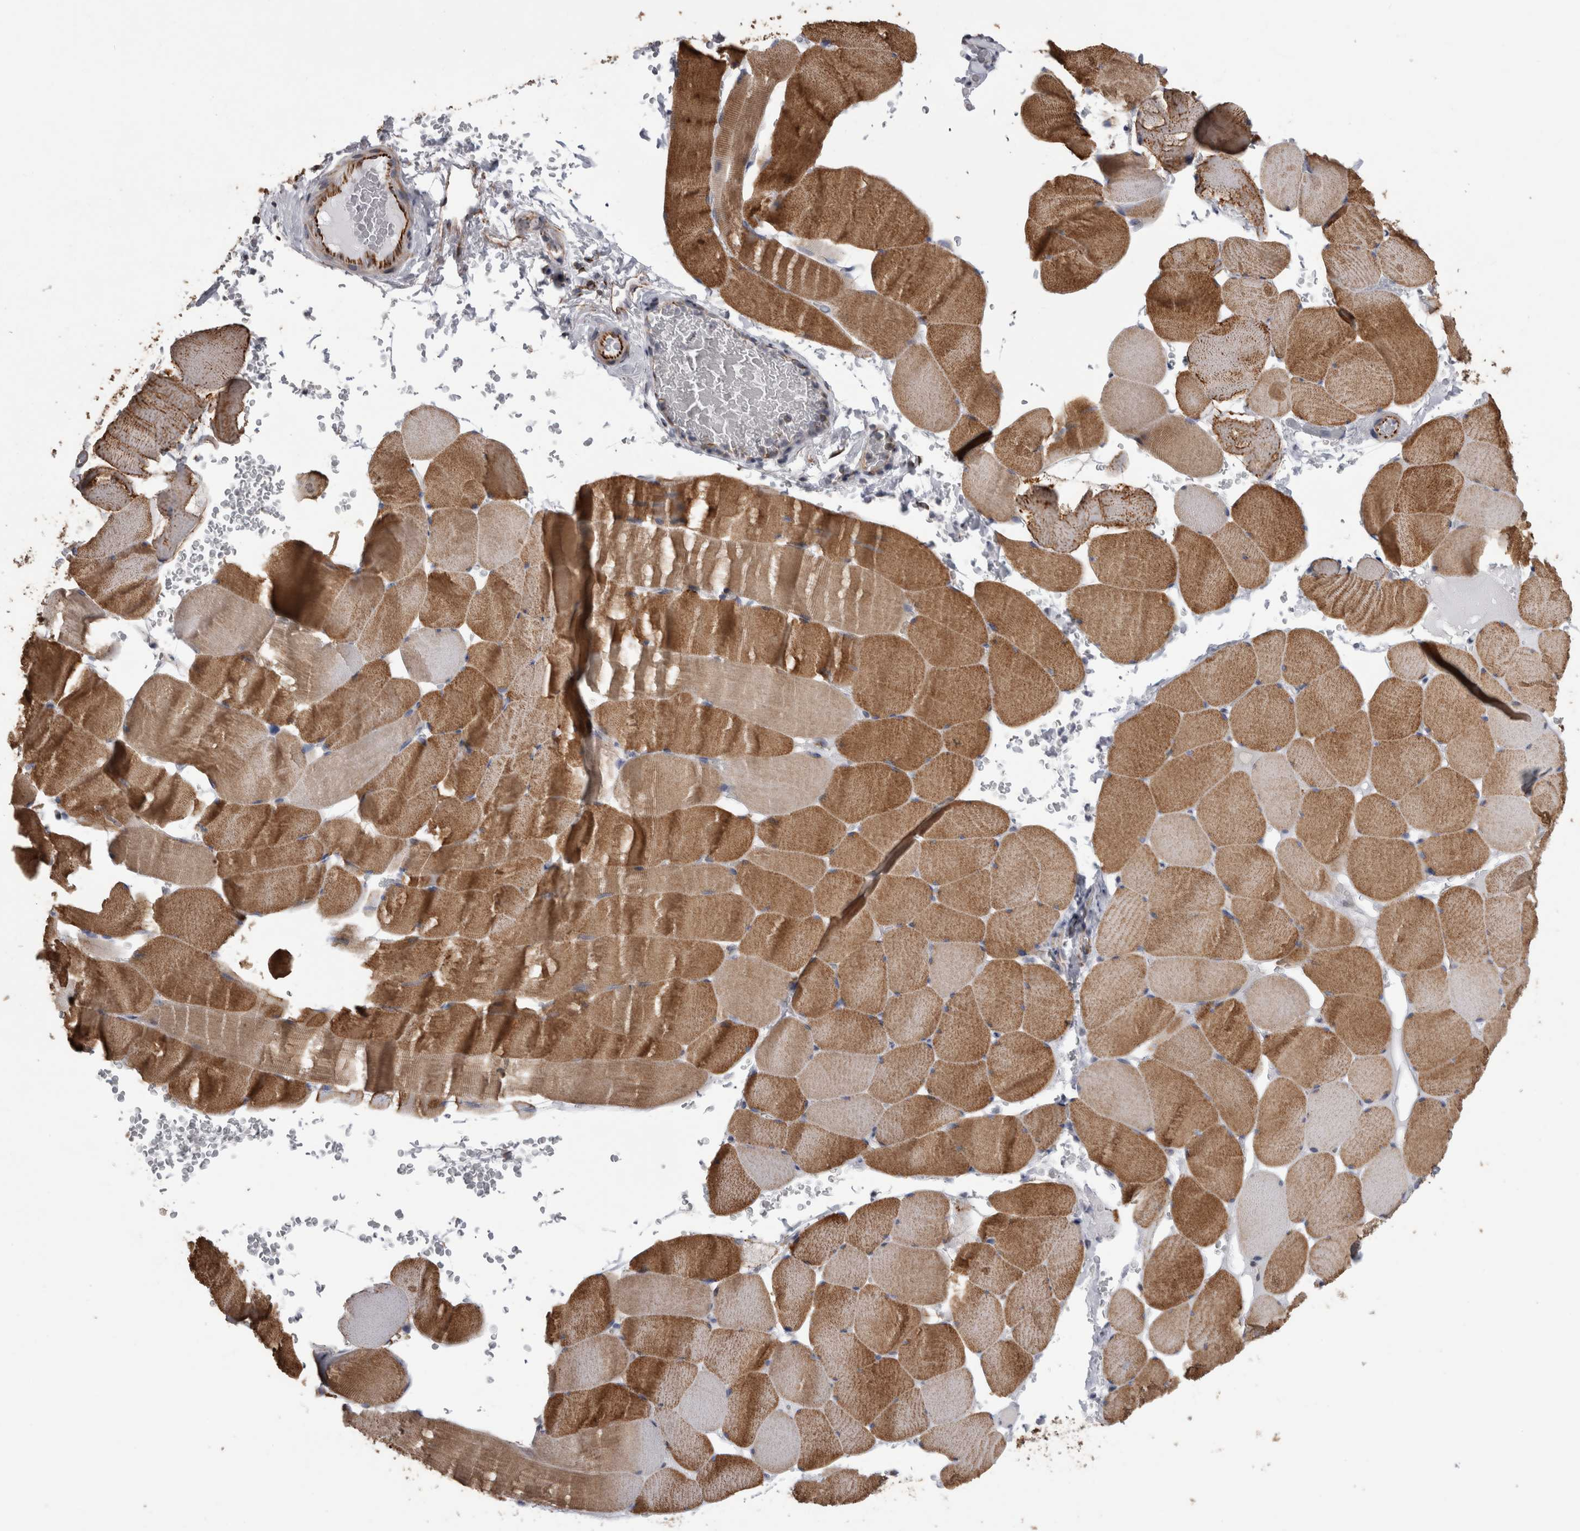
{"staining": {"intensity": "moderate", "quantity": ">75%", "location": "cytoplasmic/membranous"}, "tissue": "skeletal muscle", "cell_type": "Myocytes", "image_type": "normal", "snomed": [{"axis": "morphology", "description": "Normal tissue, NOS"}, {"axis": "topography", "description": "Skeletal muscle"}], "caption": "This micrograph shows normal skeletal muscle stained with immunohistochemistry to label a protein in brown. The cytoplasmic/membranous of myocytes show moderate positivity for the protein. Nuclei are counter-stained blue.", "gene": "ACOT7", "patient": {"sex": "male", "age": 62}}